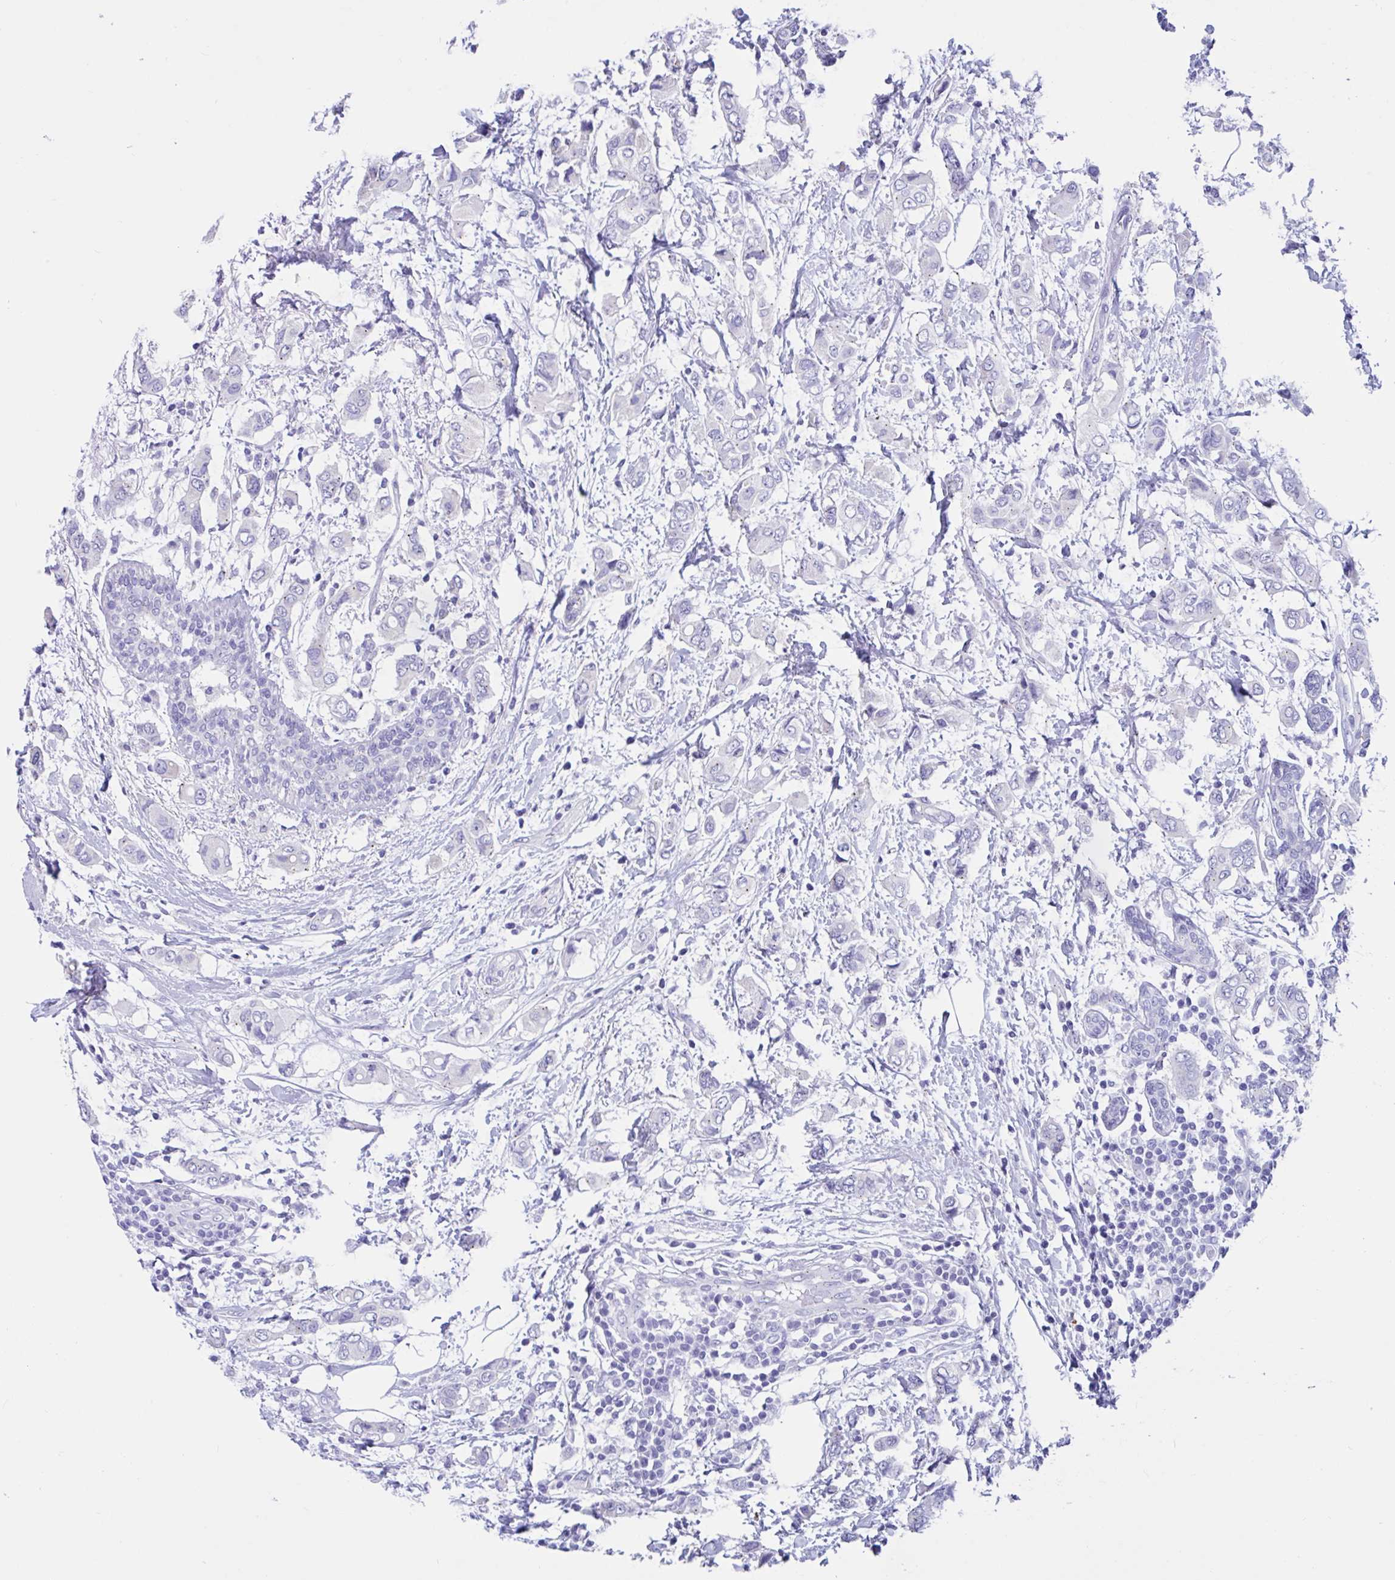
{"staining": {"intensity": "negative", "quantity": "none", "location": "none"}, "tissue": "breast cancer", "cell_type": "Tumor cells", "image_type": "cancer", "snomed": [{"axis": "morphology", "description": "Lobular carcinoma"}, {"axis": "topography", "description": "Breast"}], "caption": "Immunohistochemistry (IHC) micrograph of neoplastic tissue: breast cancer (lobular carcinoma) stained with DAB (3,3'-diaminobenzidine) exhibits no significant protein positivity in tumor cells.", "gene": "RNASE3", "patient": {"sex": "female", "age": 51}}